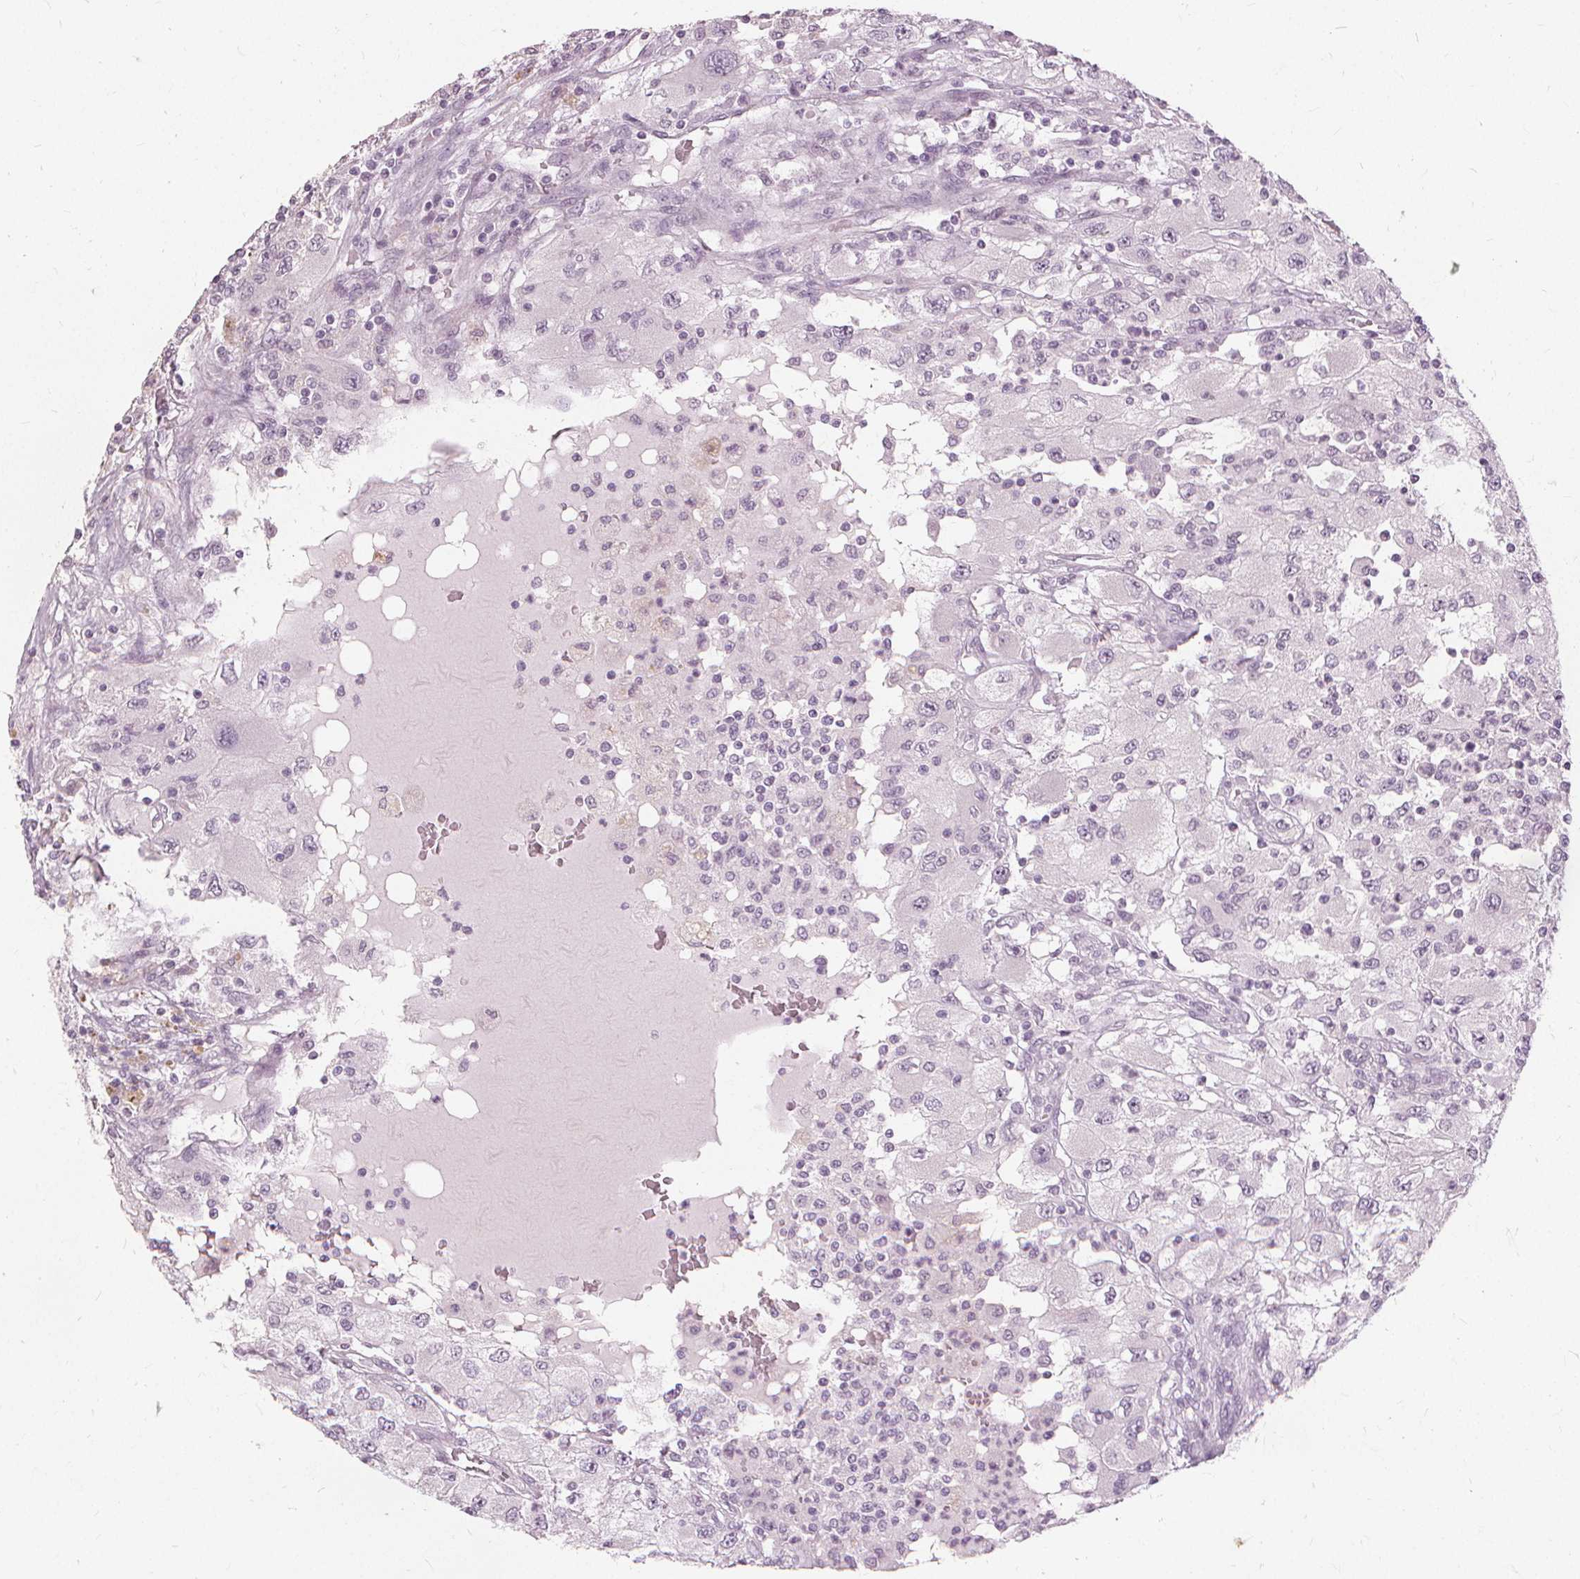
{"staining": {"intensity": "negative", "quantity": "none", "location": "none"}, "tissue": "renal cancer", "cell_type": "Tumor cells", "image_type": "cancer", "snomed": [{"axis": "morphology", "description": "Adenocarcinoma, NOS"}, {"axis": "topography", "description": "Kidney"}], "caption": "An IHC photomicrograph of renal cancer (adenocarcinoma) is shown. There is no staining in tumor cells of renal cancer (adenocarcinoma).", "gene": "SFTPD", "patient": {"sex": "female", "age": 67}}